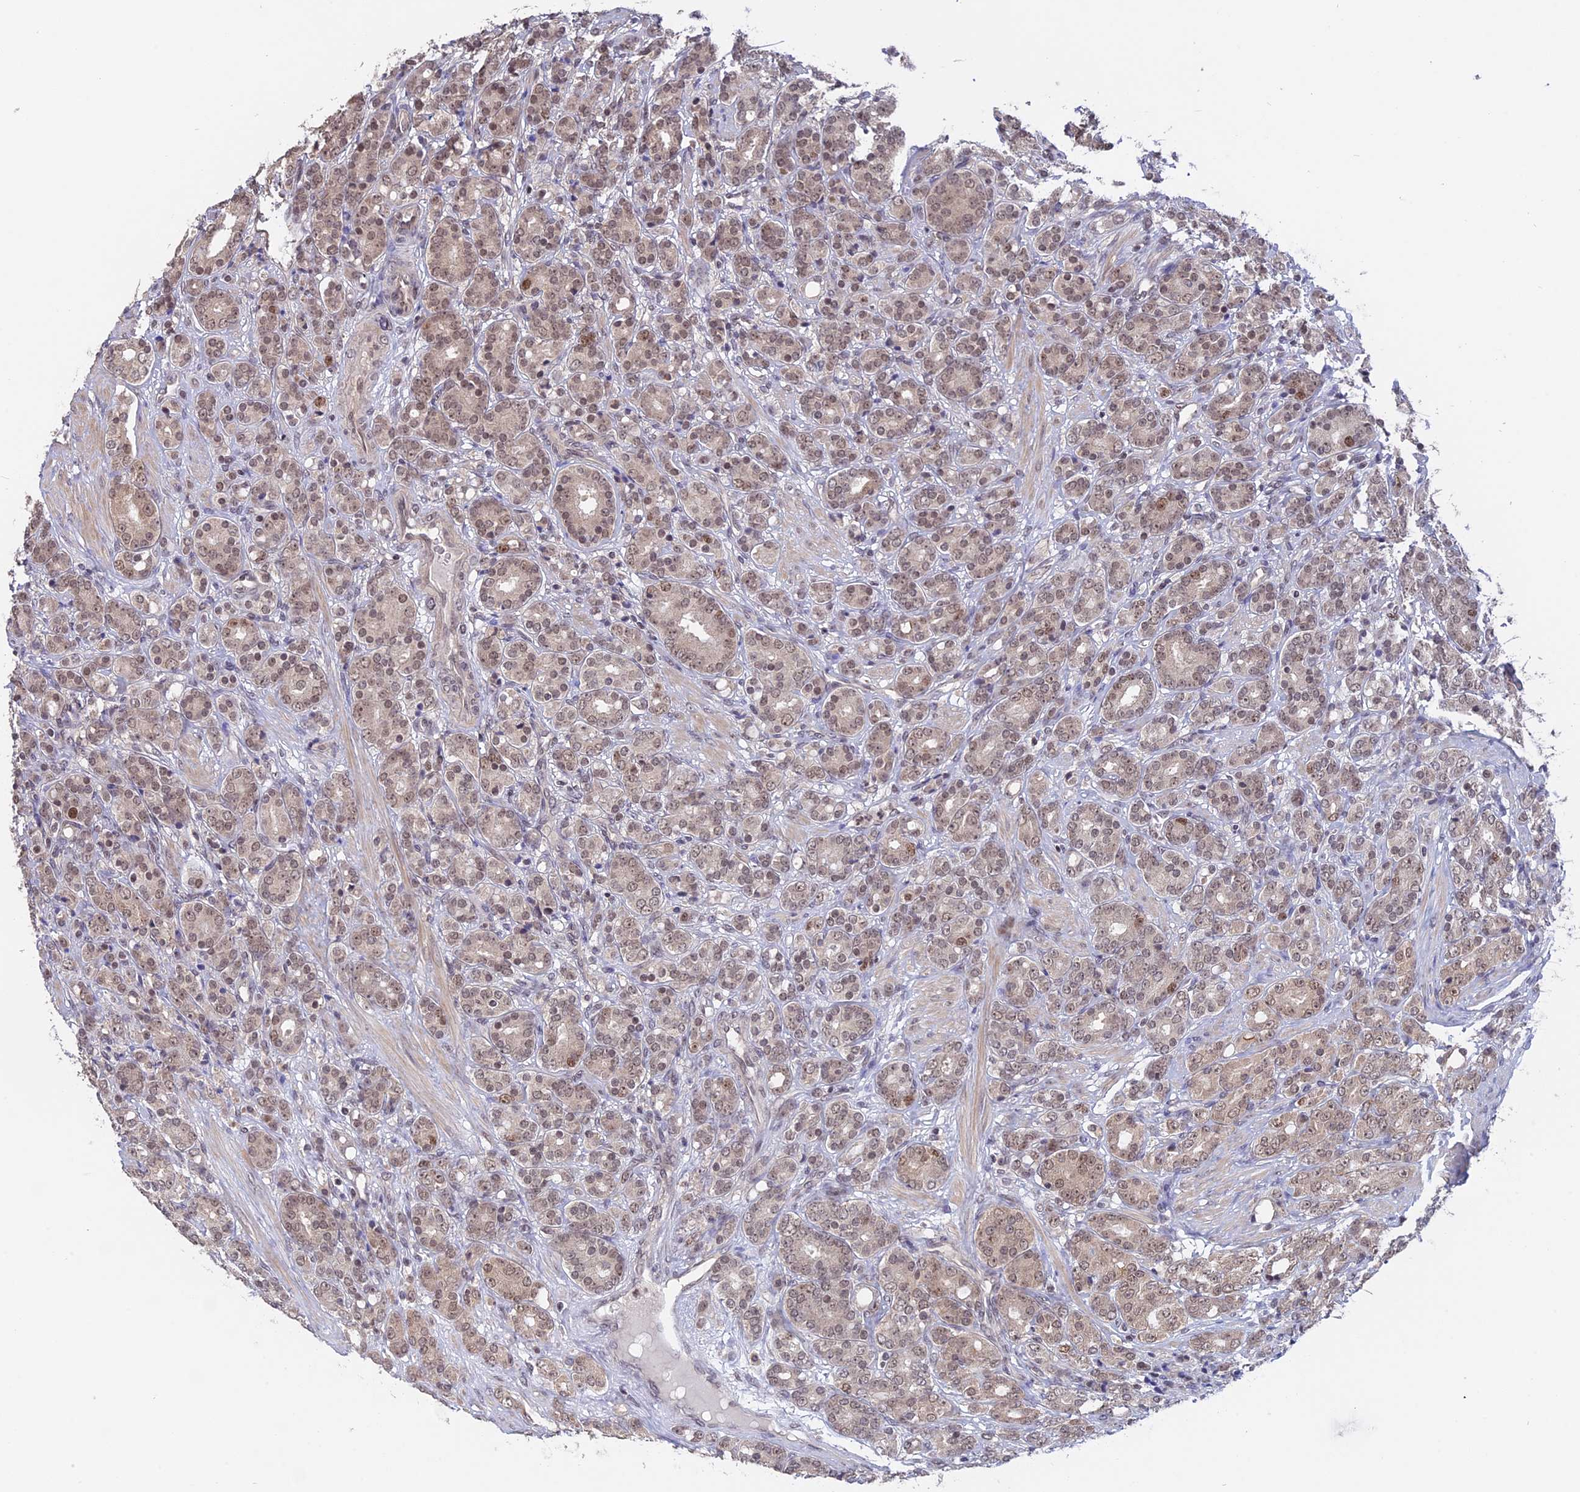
{"staining": {"intensity": "weak", "quantity": ">75%", "location": "nuclear"}, "tissue": "prostate cancer", "cell_type": "Tumor cells", "image_type": "cancer", "snomed": [{"axis": "morphology", "description": "Adenocarcinoma, High grade"}, {"axis": "topography", "description": "Prostate"}], "caption": "Immunohistochemistry (IHC) micrograph of neoplastic tissue: prostate cancer (adenocarcinoma (high-grade)) stained using immunohistochemistry (IHC) demonstrates low levels of weak protein expression localized specifically in the nuclear of tumor cells, appearing as a nuclear brown color.", "gene": "RFC5", "patient": {"sex": "male", "age": 62}}